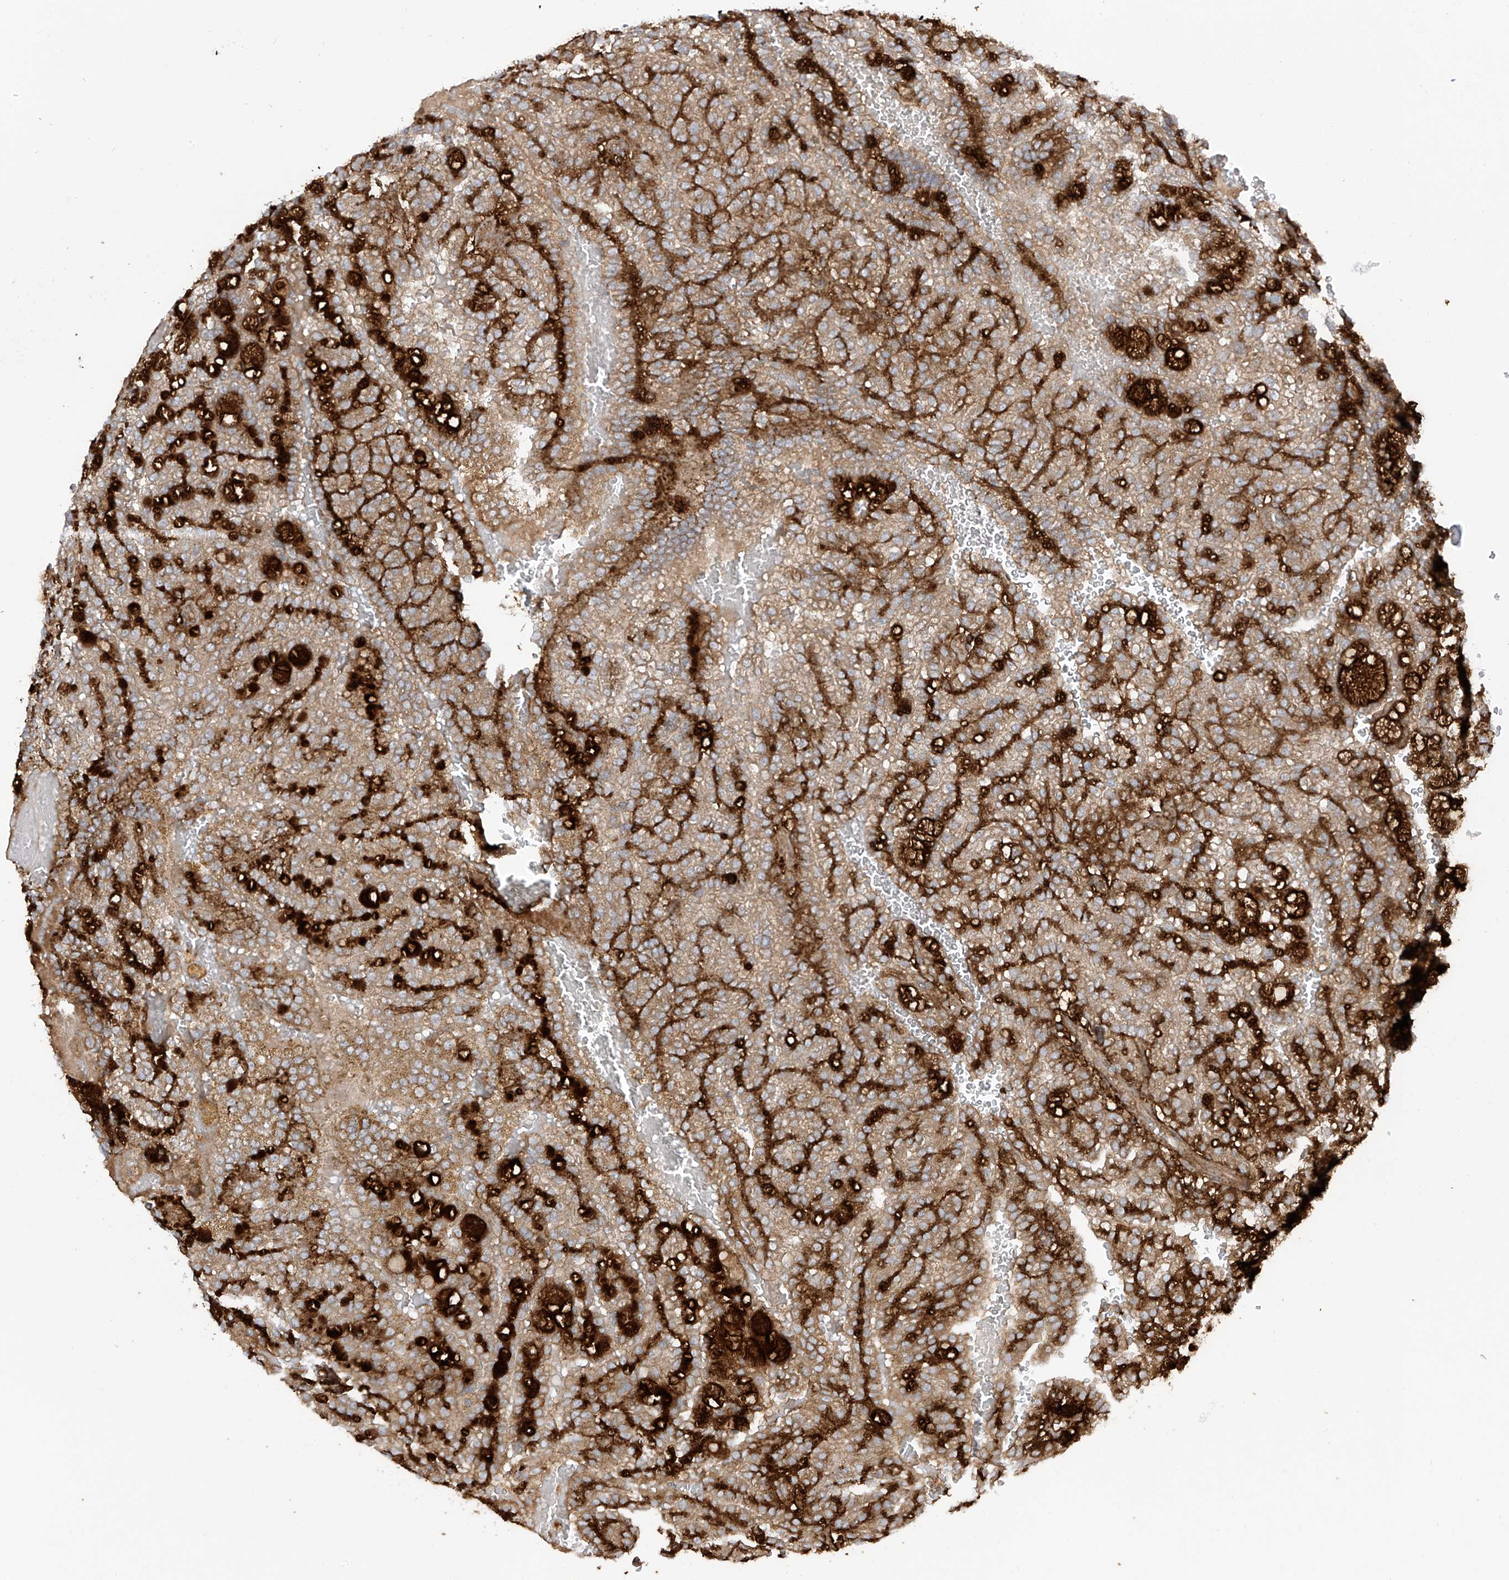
{"staining": {"intensity": "strong", "quantity": "<25%", "location": "cytoplasmic/membranous"}, "tissue": "renal cancer", "cell_type": "Tumor cells", "image_type": "cancer", "snomed": [{"axis": "morphology", "description": "Adenocarcinoma, NOS"}, {"axis": "topography", "description": "Kidney"}], "caption": "Immunohistochemical staining of adenocarcinoma (renal) exhibits medium levels of strong cytoplasmic/membranous staining in approximately <25% of tumor cells.", "gene": "REPS1", "patient": {"sex": "male", "age": 63}}